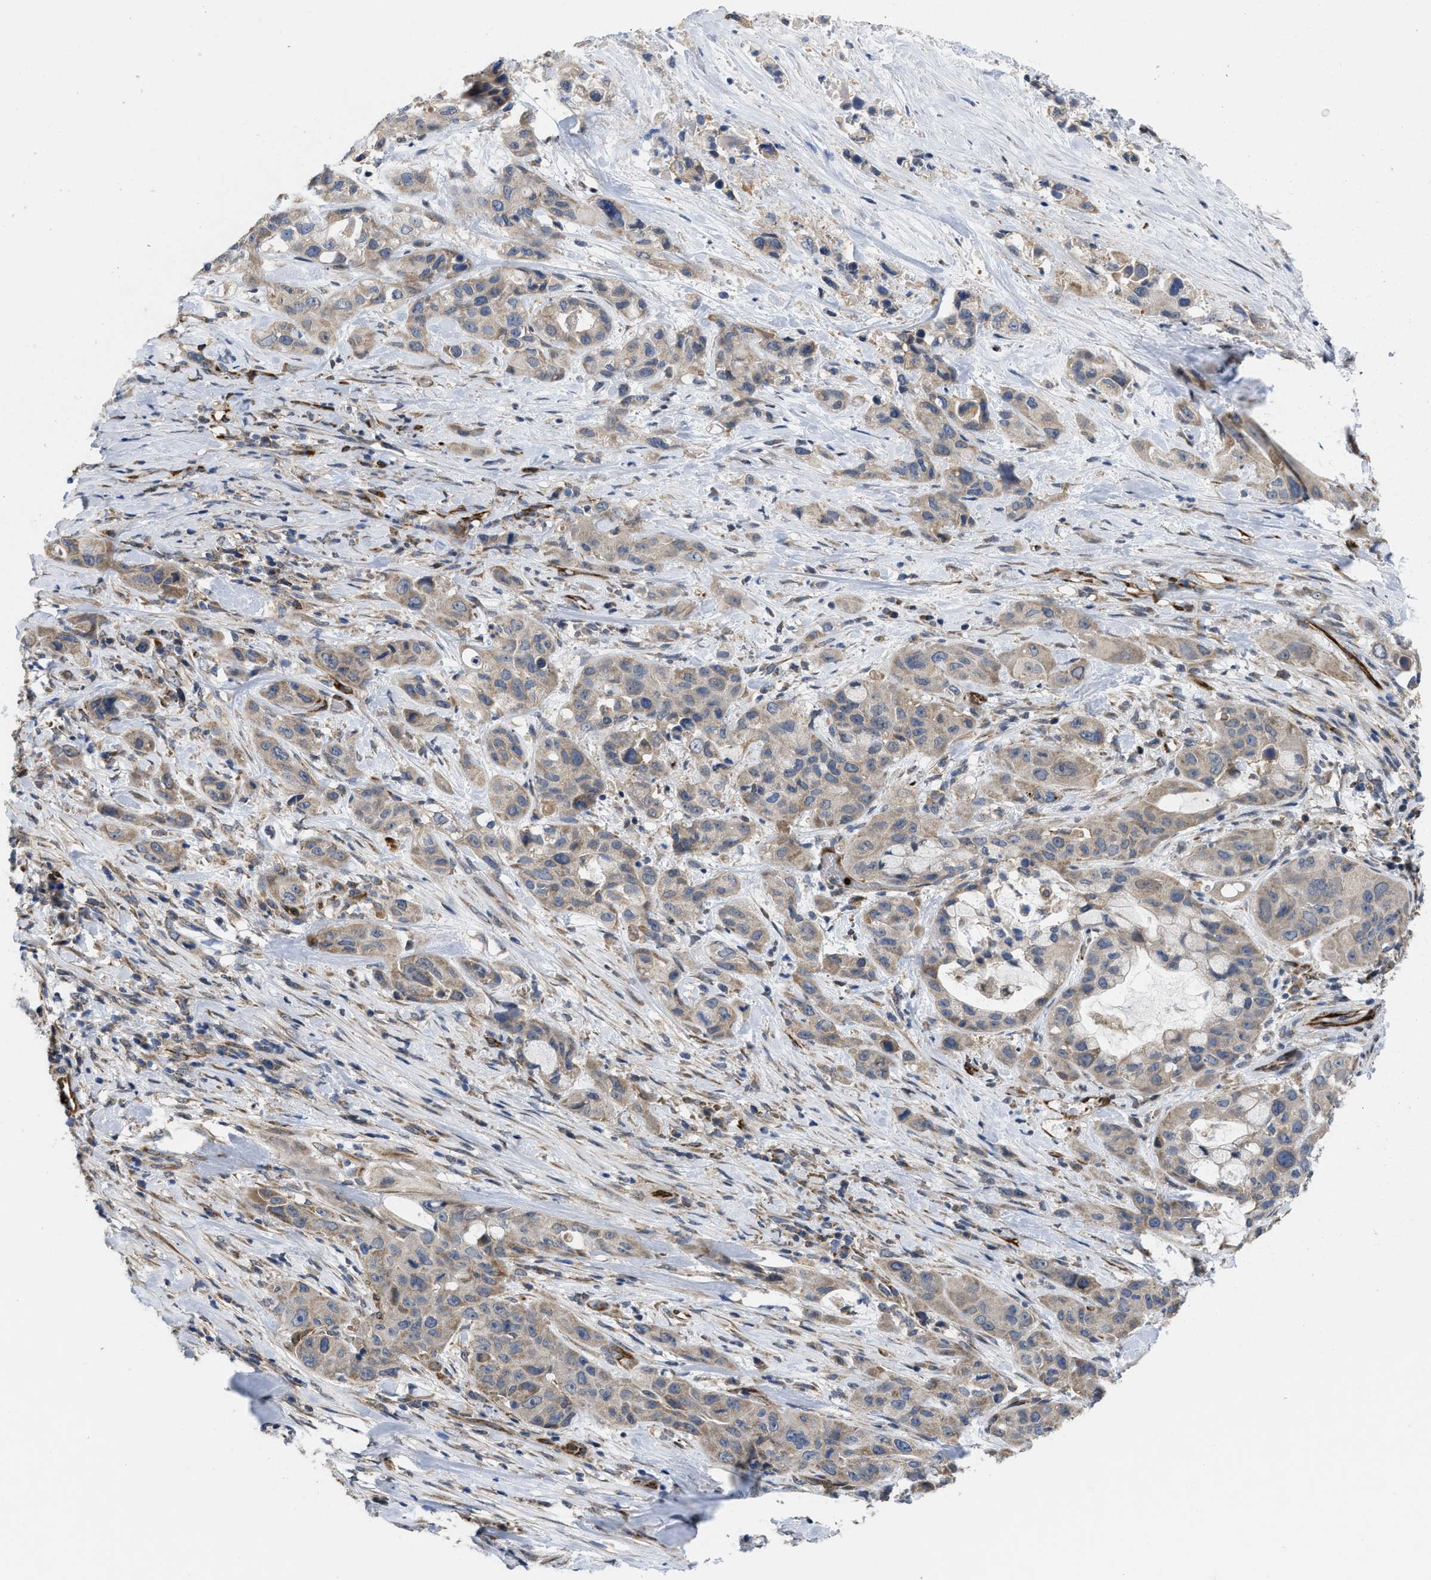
{"staining": {"intensity": "weak", "quantity": ">75%", "location": "cytoplasmic/membranous"}, "tissue": "pancreatic cancer", "cell_type": "Tumor cells", "image_type": "cancer", "snomed": [{"axis": "morphology", "description": "Adenocarcinoma, NOS"}, {"axis": "topography", "description": "Pancreas"}], "caption": "Pancreatic cancer (adenocarcinoma) stained with a brown dye displays weak cytoplasmic/membranous positive staining in approximately >75% of tumor cells.", "gene": "EOGT", "patient": {"sex": "male", "age": 53}}